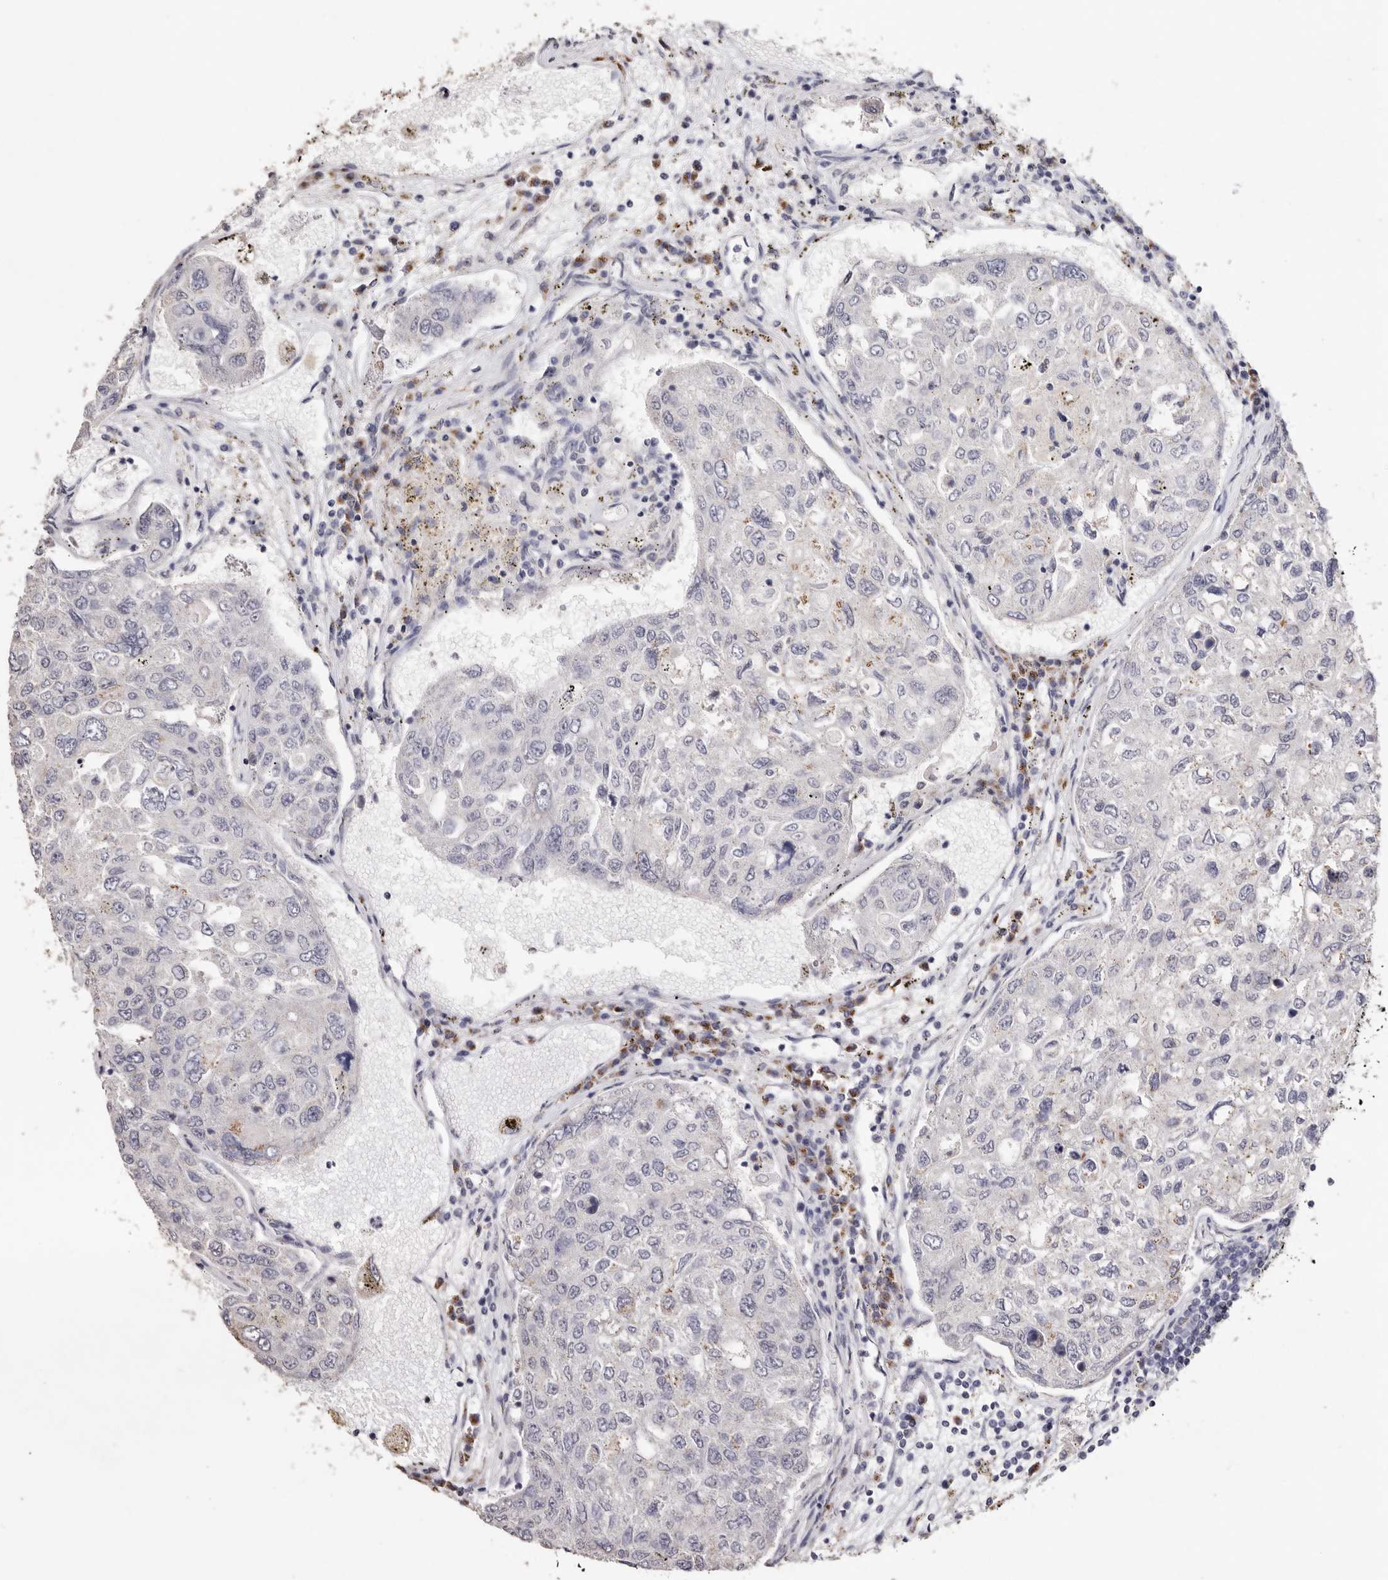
{"staining": {"intensity": "negative", "quantity": "none", "location": "none"}, "tissue": "urothelial cancer", "cell_type": "Tumor cells", "image_type": "cancer", "snomed": [{"axis": "morphology", "description": "Urothelial carcinoma, High grade"}, {"axis": "topography", "description": "Lymph node"}, {"axis": "topography", "description": "Urinary bladder"}], "caption": "Tumor cells show no significant expression in urothelial carcinoma (high-grade). (Immunohistochemistry (ihc), brightfield microscopy, high magnification).", "gene": "LGALS7B", "patient": {"sex": "male", "age": 51}}